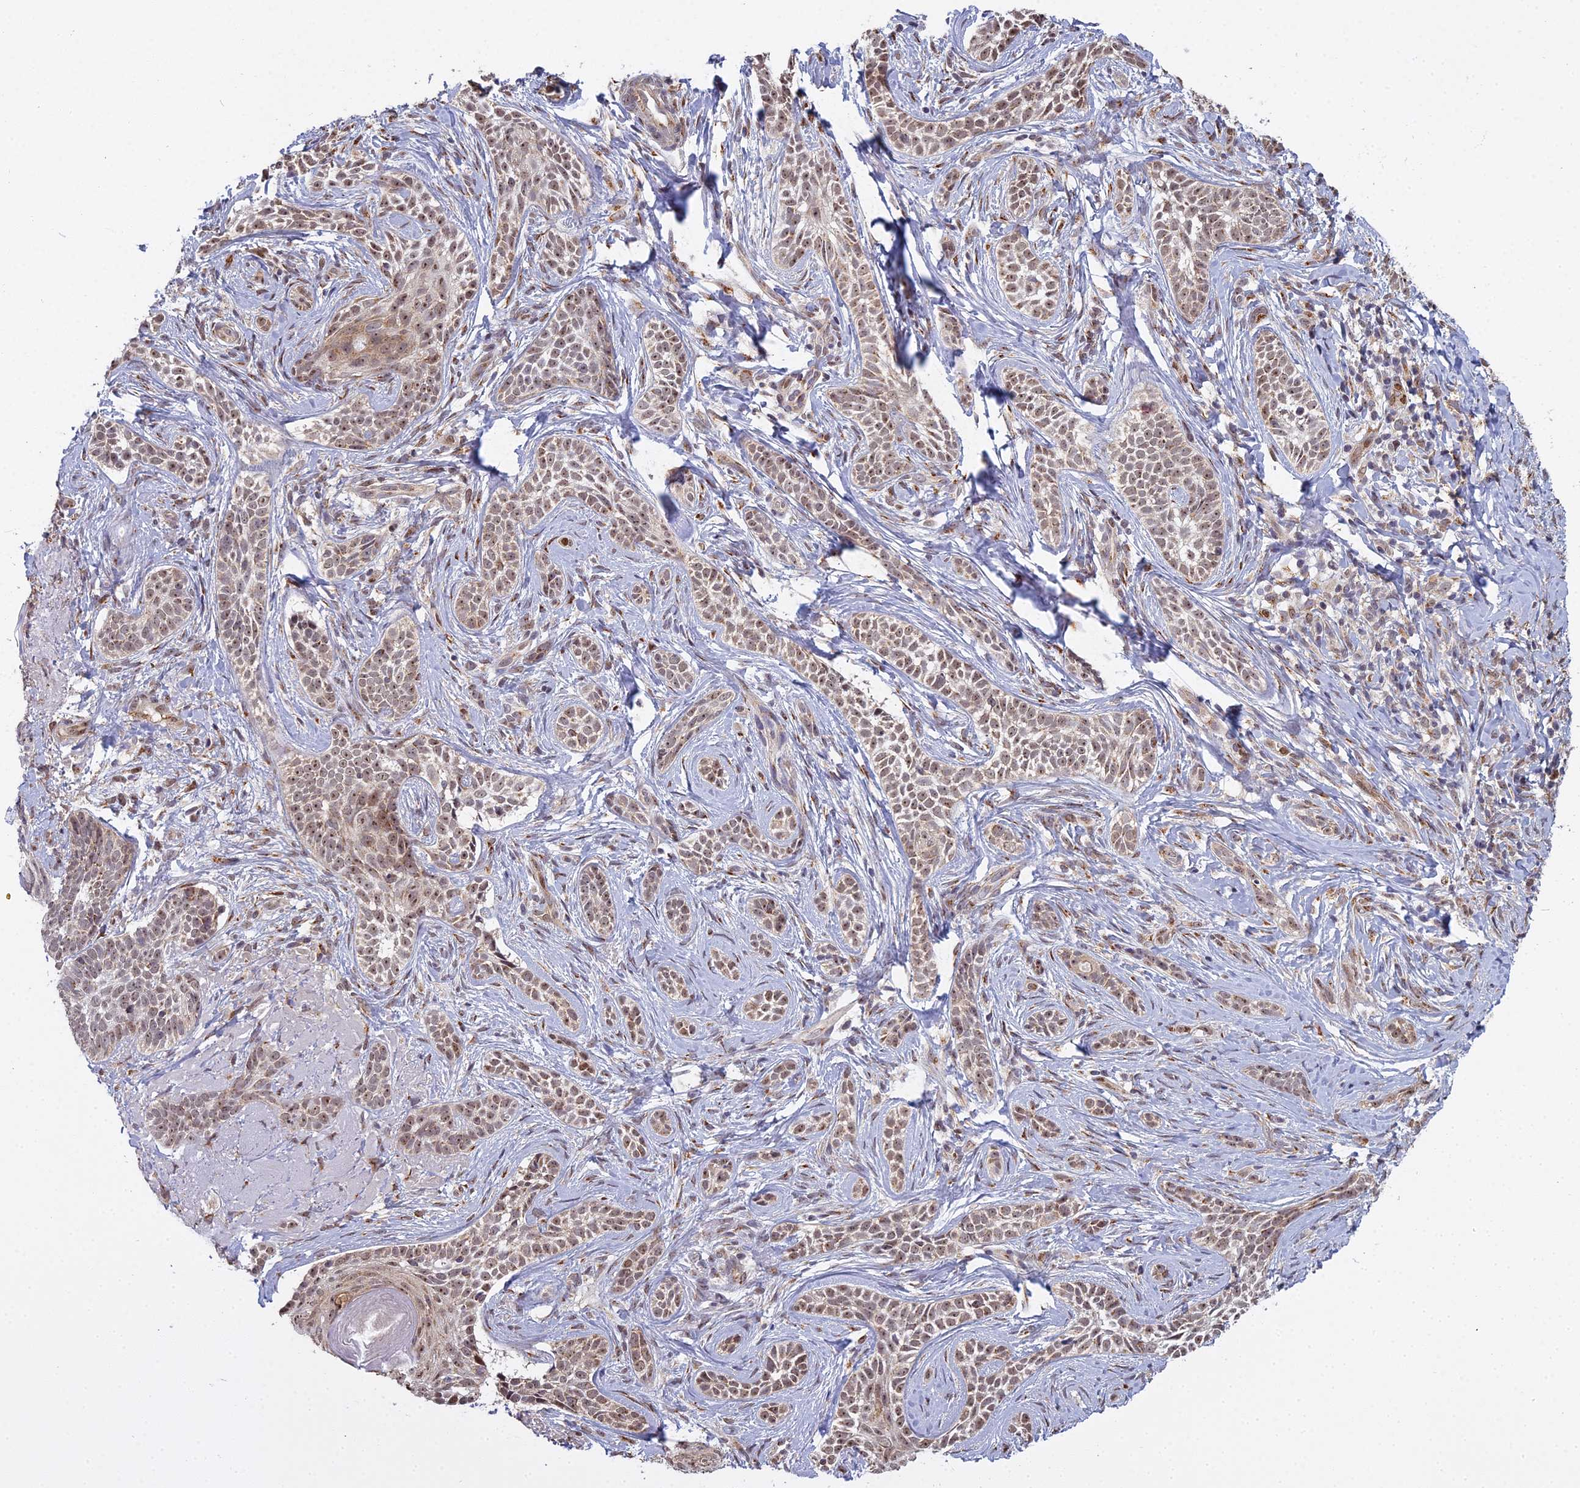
{"staining": {"intensity": "weak", "quantity": ">75%", "location": "nuclear"}, "tissue": "skin cancer", "cell_type": "Tumor cells", "image_type": "cancer", "snomed": [{"axis": "morphology", "description": "Basal cell carcinoma"}, {"axis": "topography", "description": "Skin"}], "caption": "There is low levels of weak nuclear staining in tumor cells of basal cell carcinoma (skin), as demonstrated by immunohistochemical staining (brown color).", "gene": "MEOX1", "patient": {"sex": "male", "age": 71}}